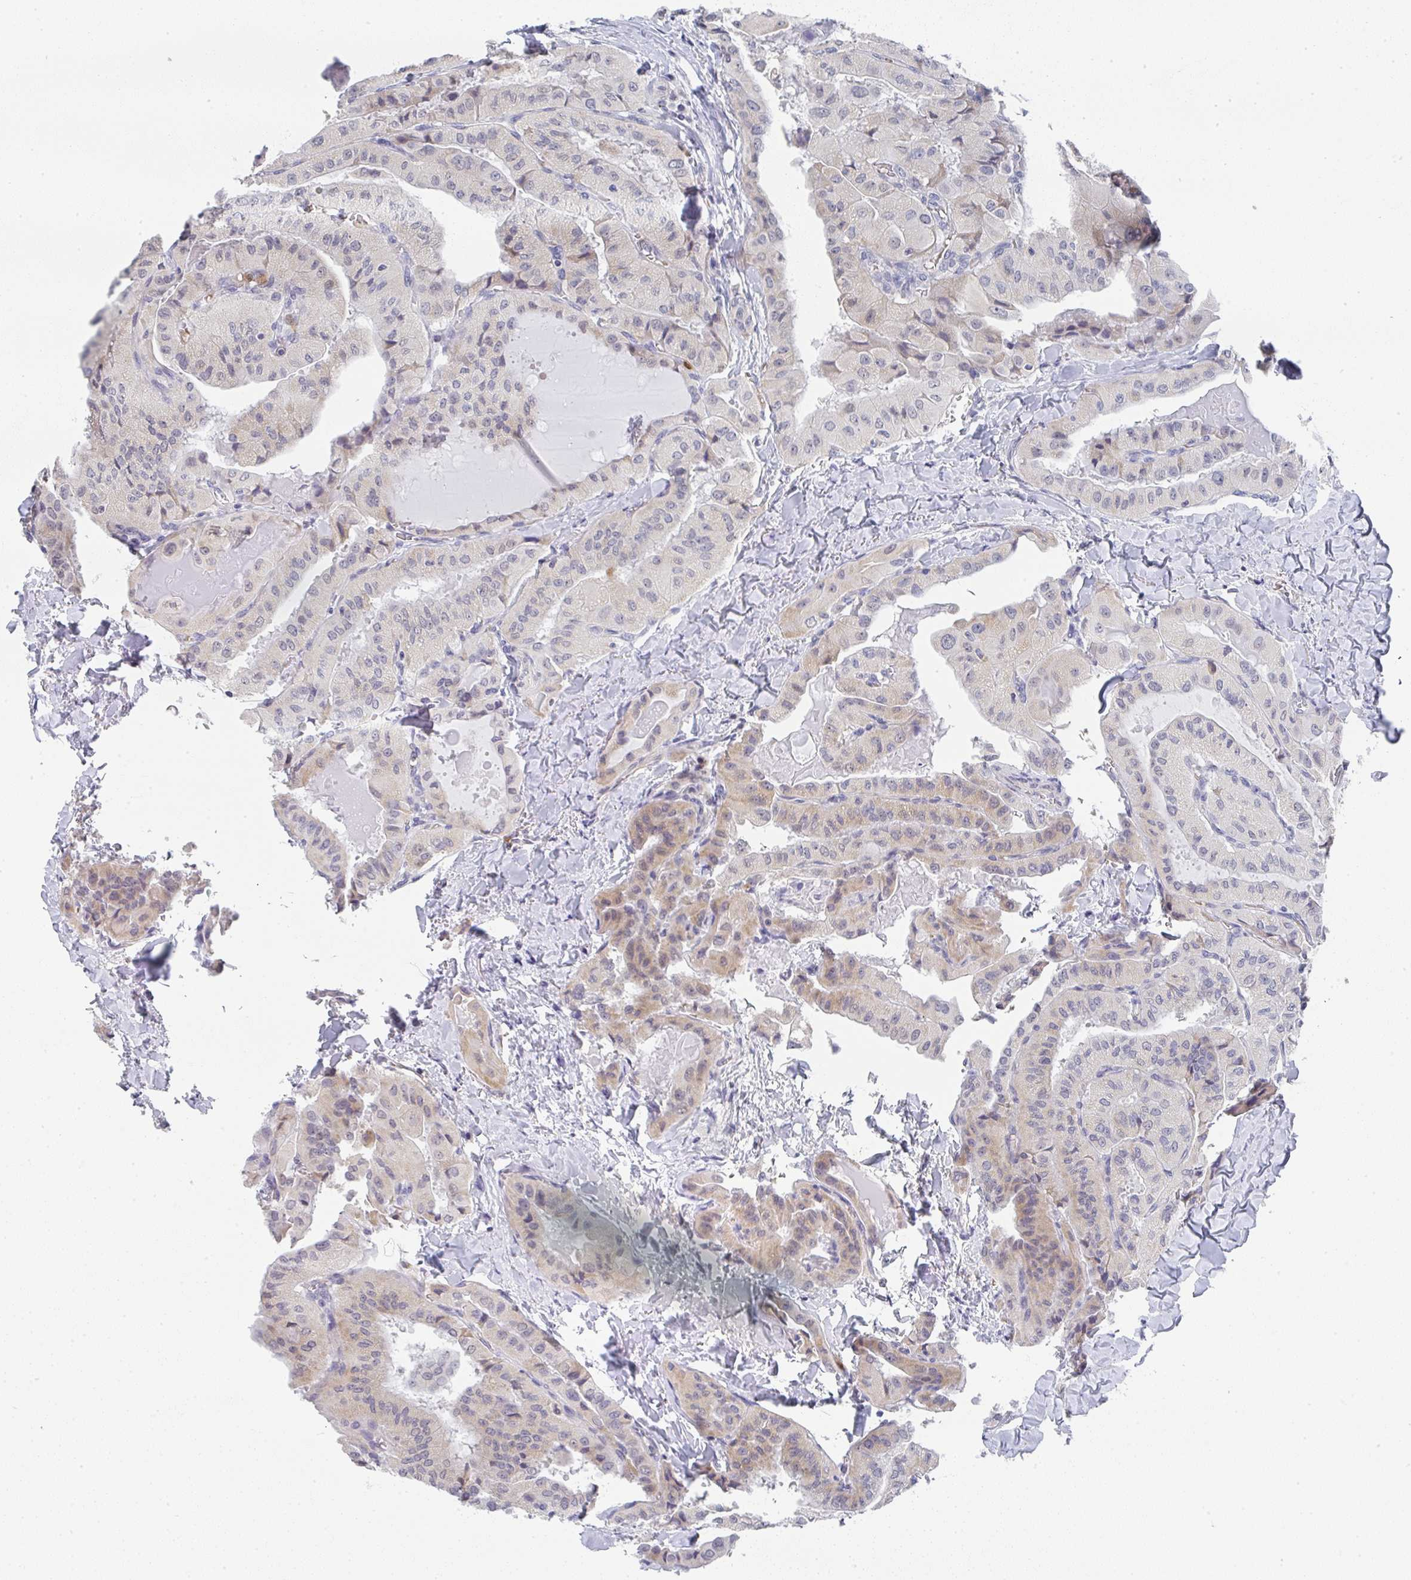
{"staining": {"intensity": "weak", "quantity": "25%-75%", "location": "cytoplasmic/membranous"}, "tissue": "thyroid cancer", "cell_type": "Tumor cells", "image_type": "cancer", "snomed": [{"axis": "morphology", "description": "Normal tissue, NOS"}, {"axis": "morphology", "description": "Papillary adenocarcinoma, NOS"}, {"axis": "topography", "description": "Thyroid gland"}], "caption": "Papillary adenocarcinoma (thyroid) tissue displays weak cytoplasmic/membranous expression in about 25%-75% of tumor cells, visualized by immunohistochemistry.", "gene": "NCF1", "patient": {"sex": "female", "age": 59}}